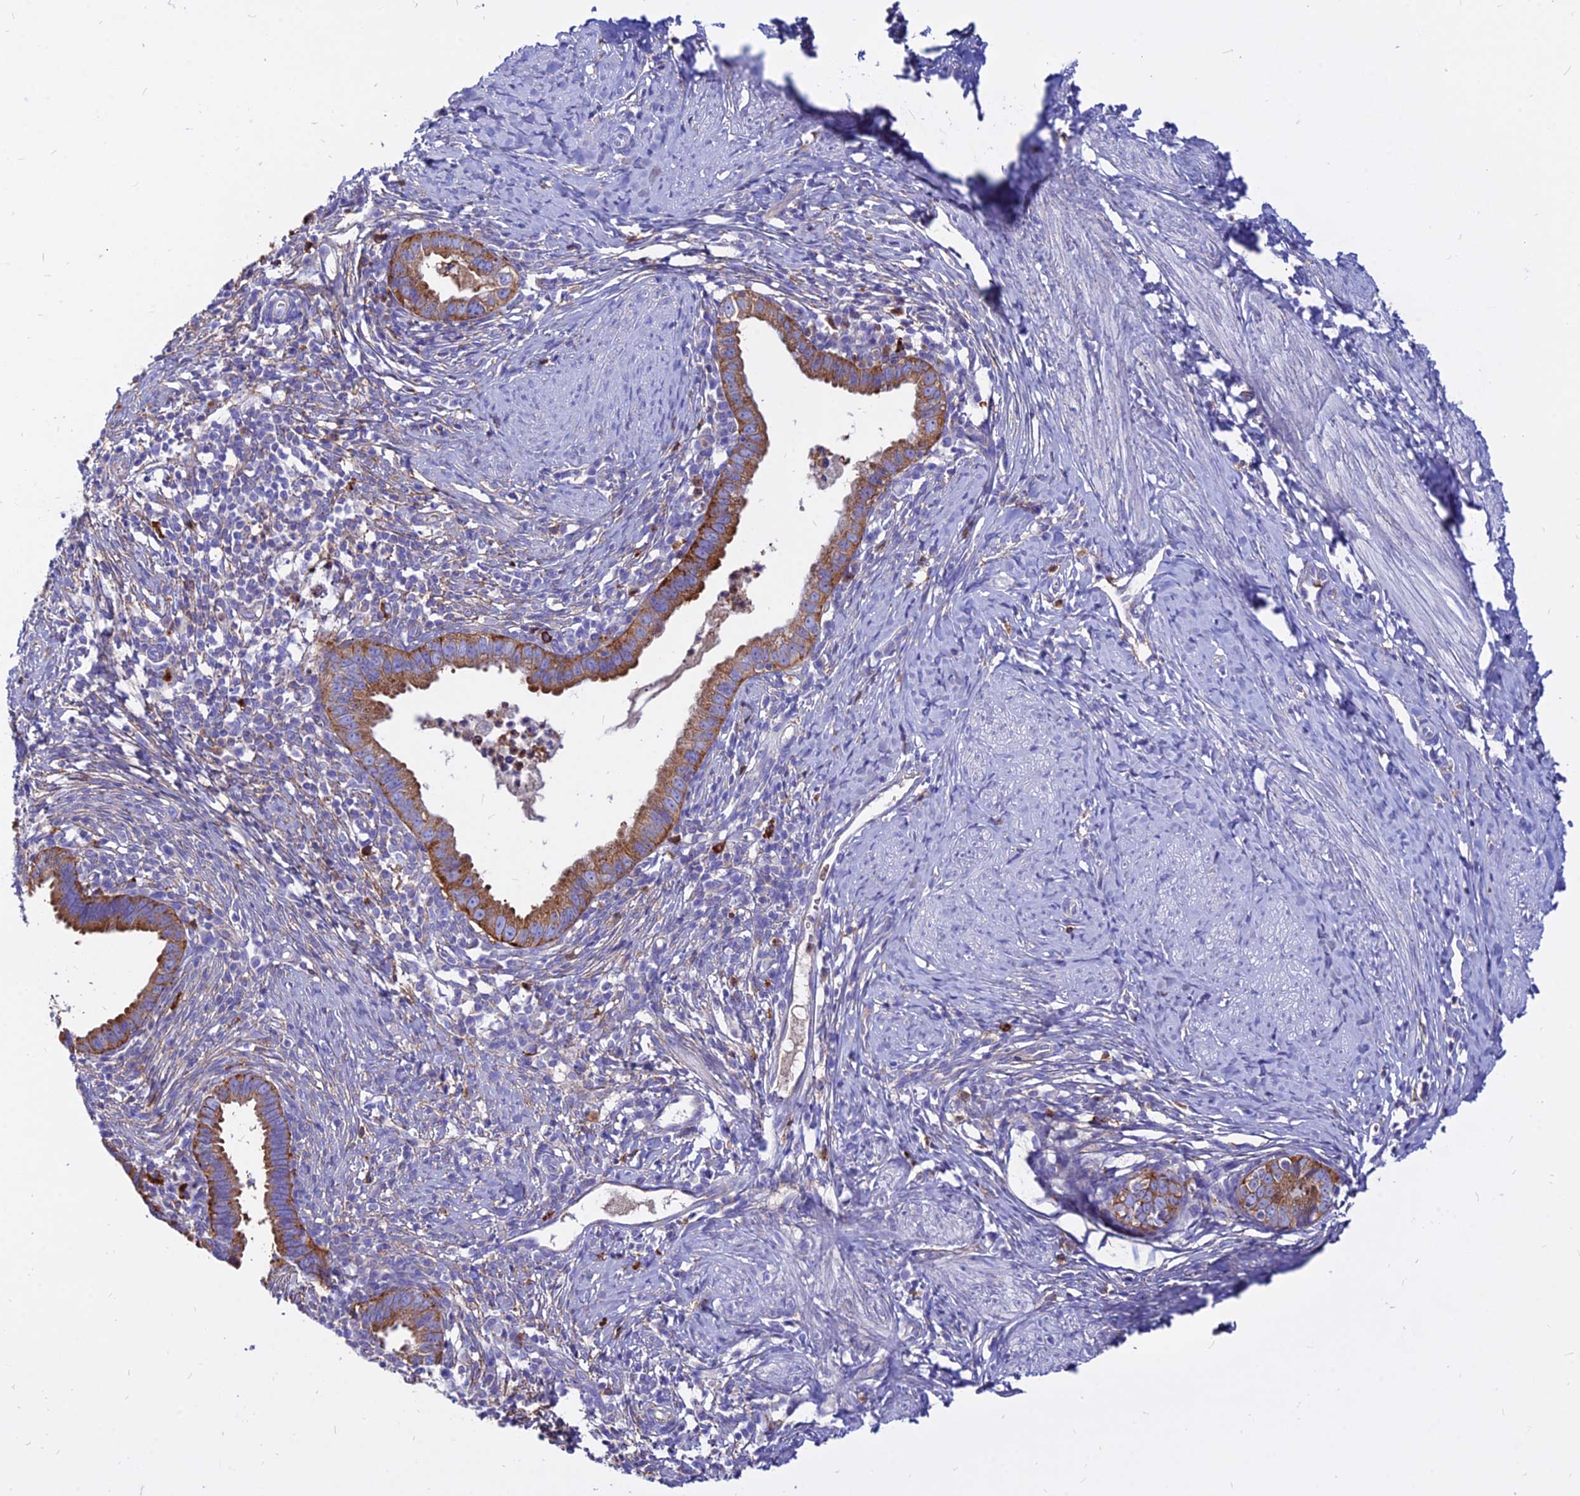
{"staining": {"intensity": "strong", "quantity": ">75%", "location": "cytoplasmic/membranous"}, "tissue": "cervical cancer", "cell_type": "Tumor cells", "image_type": "cancer", "snomed": [{"axis": "morphology", "description": "Adenocarcinoma, NOS"}, {"axis": "topography", "description": "Cervix"}], "caption": "Protein analysis of cervical cancer (adenocarcinoma) tissue reveals strong cytoplasmic/membranous positivity in about >75% of tumor cells.", "gene": "AGTRAP", "patient": {"sex": "female", "age": 36}}